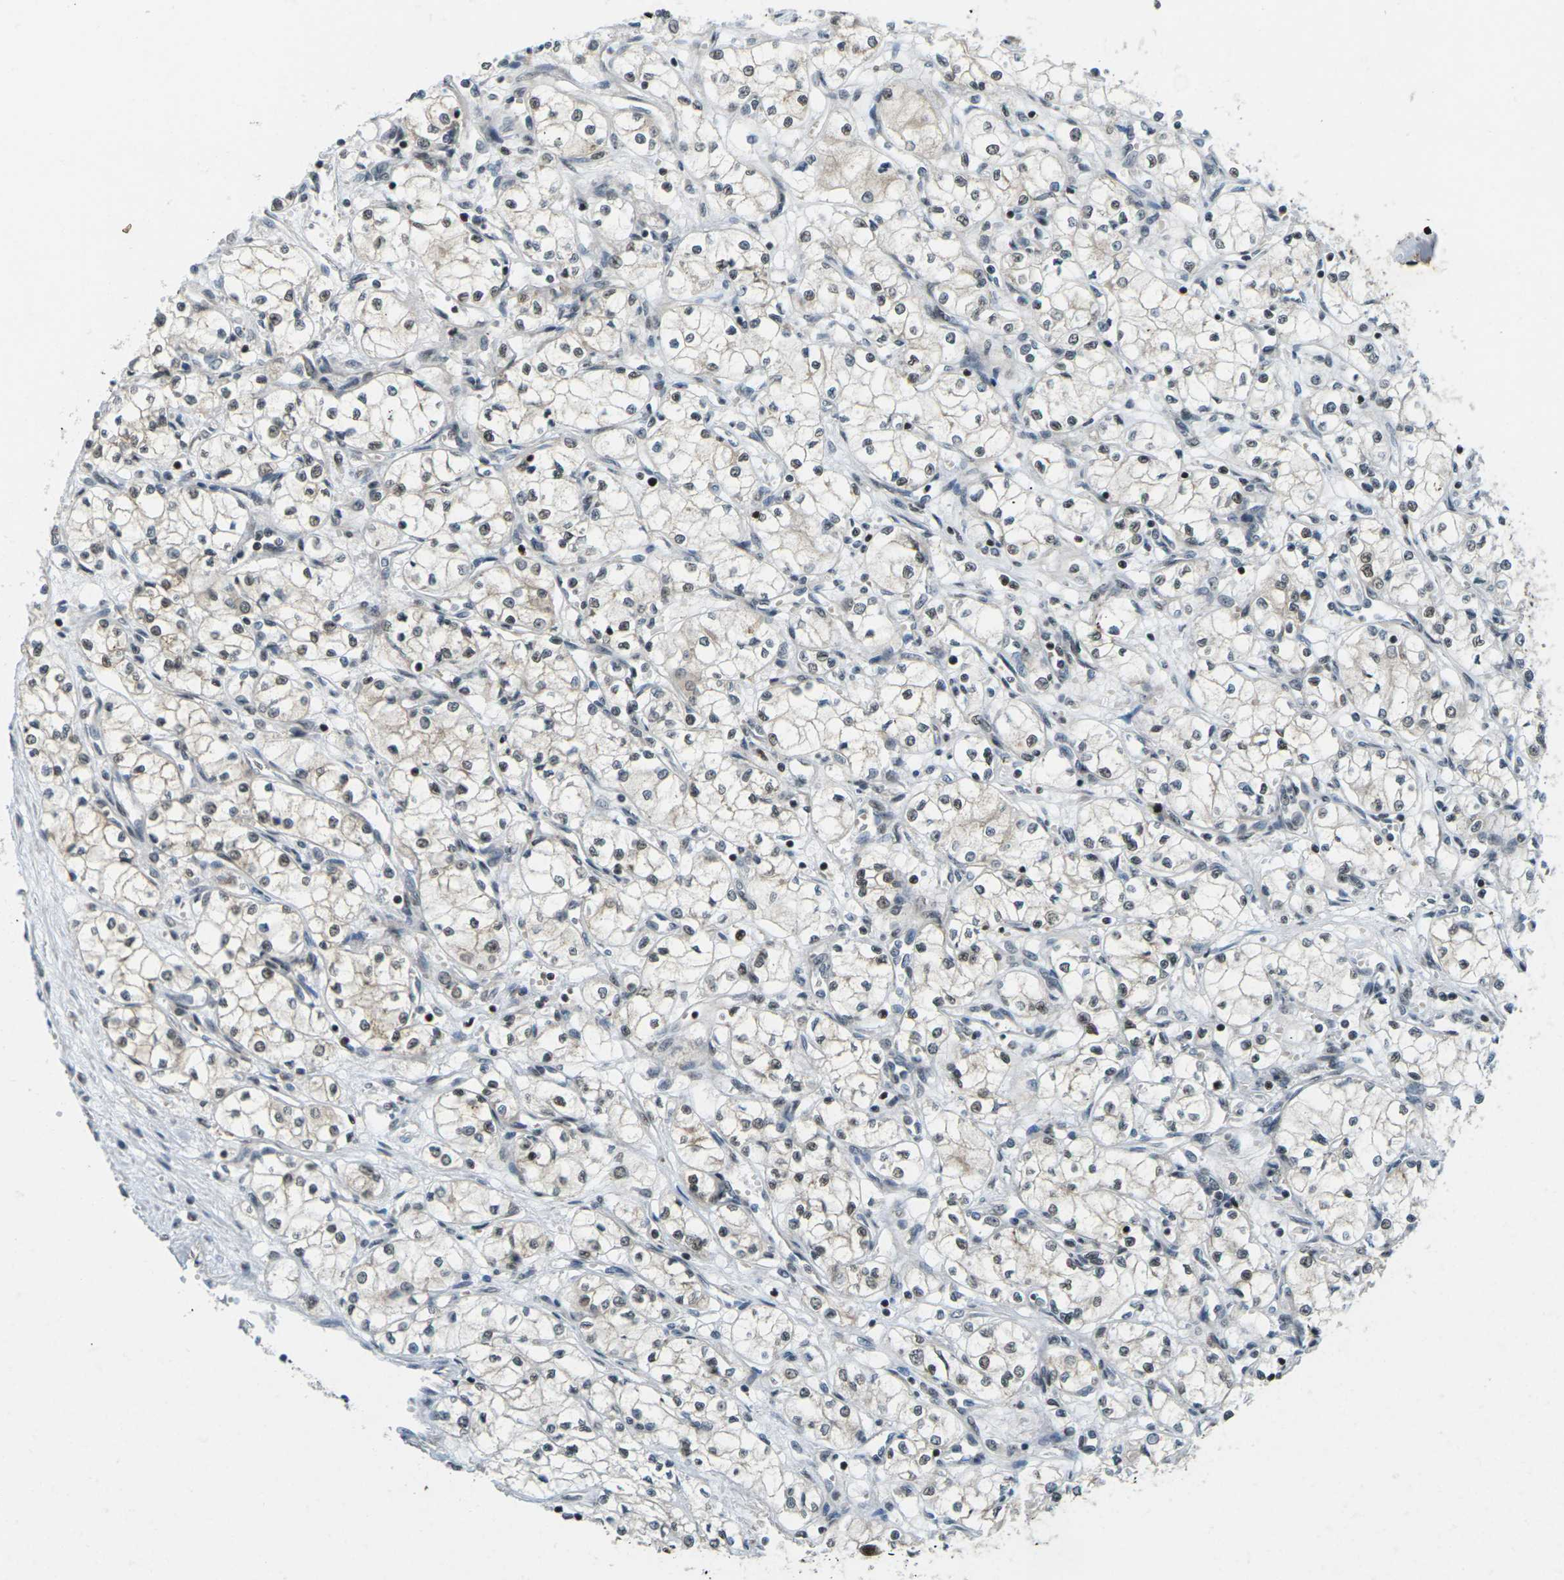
{"staining": {"intensity": "moderate", "quantity": ">75%", "location": "nuclear"}, "tissue": "renal cancer", "cell_type": "Tumor cells", "image_type": "cancer", "snomed": [{"axis": "morphology", "description": "Normal tissue, NOS"}, {"axis": "morphology", "description": "Adenocarcinoma, NOS"}, {"axis": "topography", "description": "Kidney"}], "caption": "High-magnification brightfield microscopy of renal cancer (adenocarcinoma) stained with DAB (3,3'-diaminobenzidine) (brown) and counterstained with hematoxylin (blue). tumor cells exhibit moderate nuclear expression is seen in approximately>75% of cells.", "gene": "UBE2S", "patient": {"sex": "male", "age": 59}}